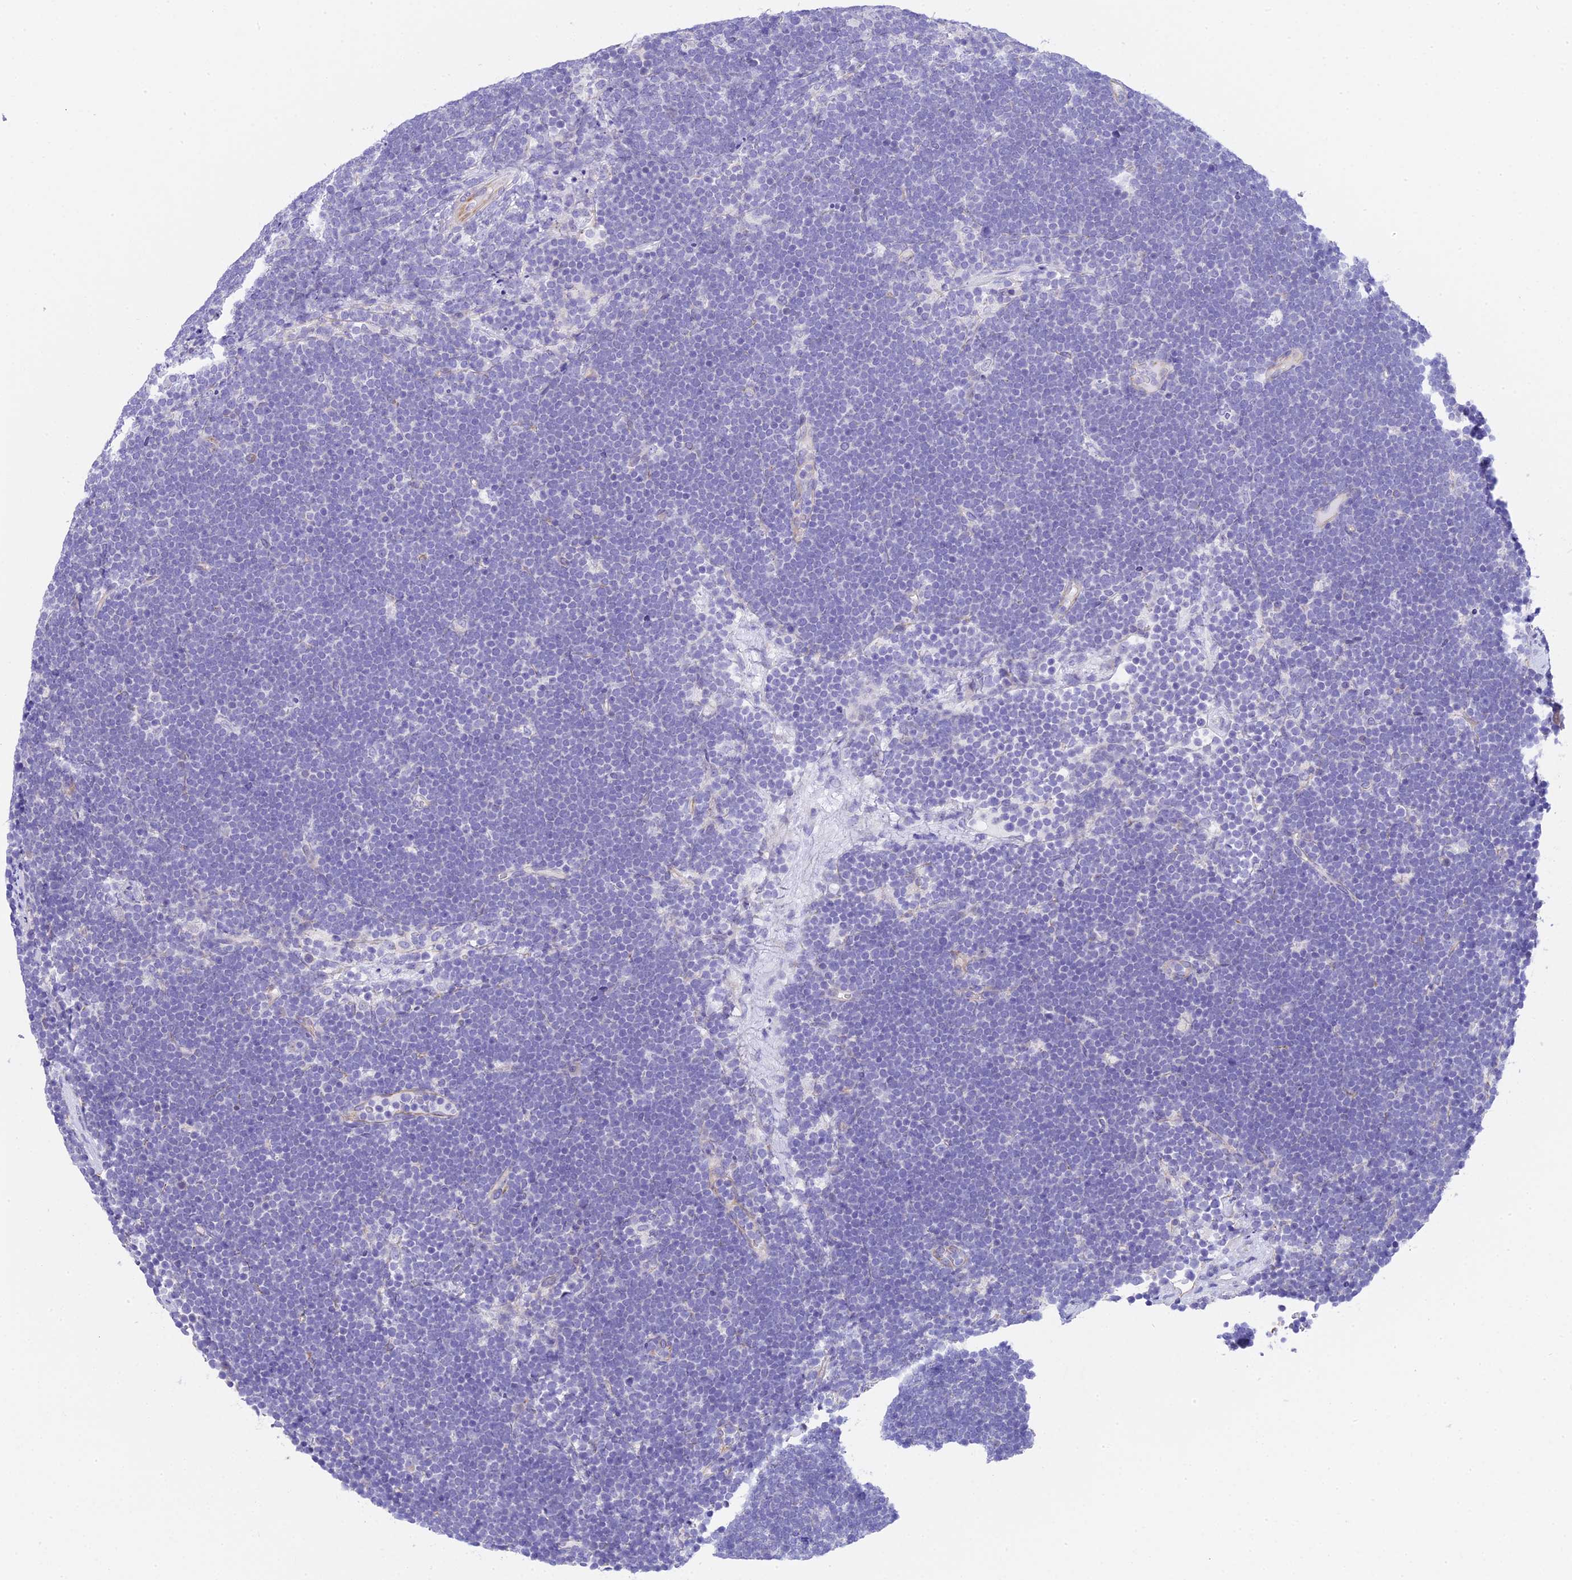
{"staining": {"intensity": "negative", "quantity": "none", "location": "none"}, "tissue": "lymphoma", "cell_type": "Tumor cells", "image_type": "cancer", "snomed": [{"axis": "morphology", "description": "Malignant lymphoma, non-Hodgkin's type, High grade"}, {"axis": "topography", "description": "Lymph node"}], "caption": "Human malignant lymphoma, non-Hodgkin's type (high-grade) stained for a protein using IHC reveals no expression in tumor cells.", "gene": "TACSTD2", "patient": {"sex": "male", "age": 13}}